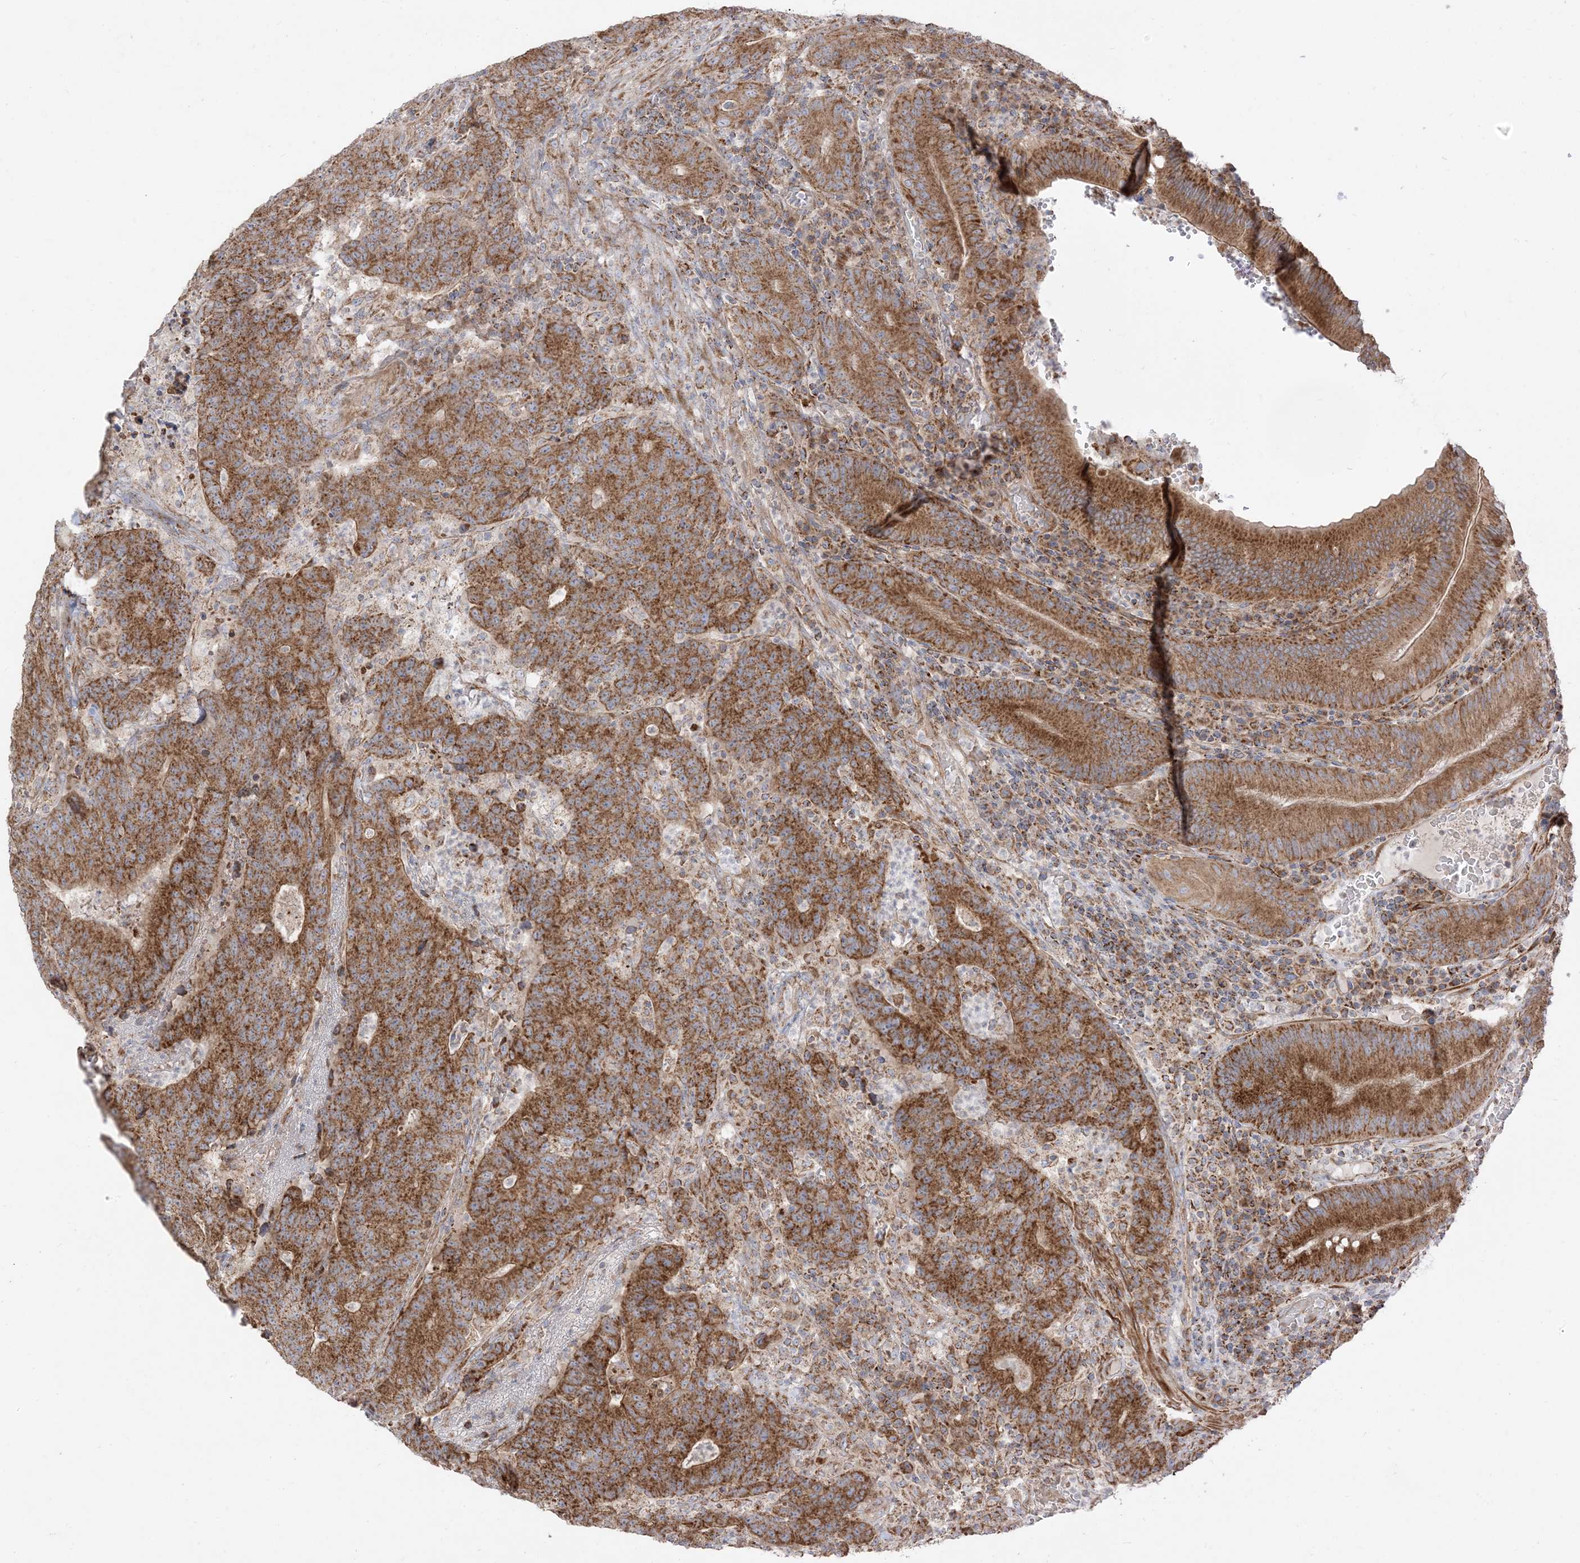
{"staining": {"intensity": "strong", "quantity": ">75%", "location": "cytoplasmic/membranous"}, "tissue": "colorectal cancer", "cell_type": "Tumor cells", "image_type": "cancer", "snomed": [{"axis": "morphology", "description": "Normal tissue, NOS"}, {"axis": "morphology", "description": "Adenocarcinoma, NOS"}, {"axis": "topography", "description": "Colon"}], "caption": "A brown stain highlights strong cytoplasmic/membranous expression of a protein in colorectal adenocarcinoma tumor cells.", "gene": "AARS2", "patient": {"sex": "female", "age": 75}}